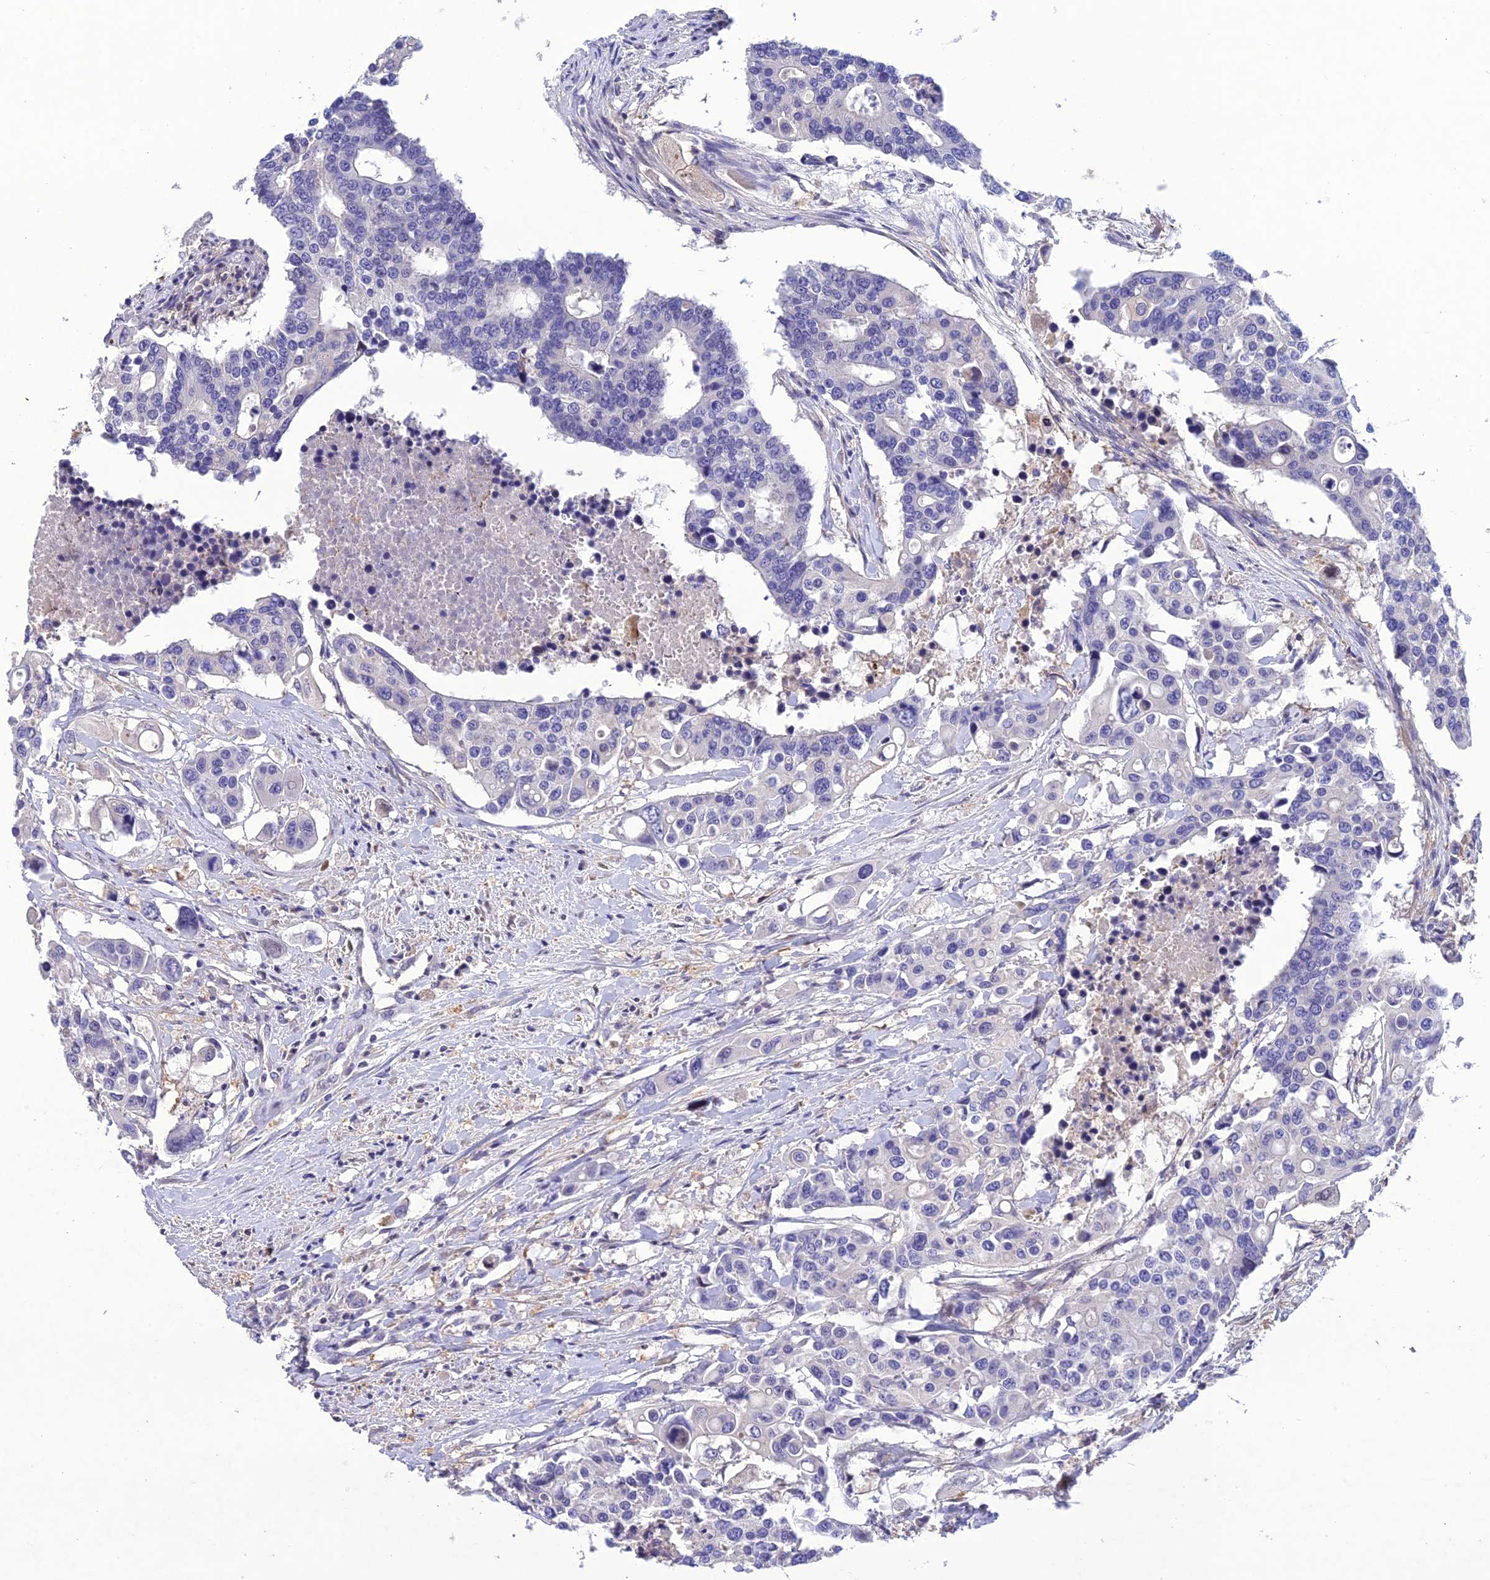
{"staining": {"intensity": "negative", "quantity": "none", "location": "none"}, "tissue": "colorectal cancer", "cell_type": "Tumor cells", "image_type": "cancer", "snomed": [{"axis": "morphology", "description": "Adenocarcinoma, NOS"}, {"axis": "topography", "description": "Colon"}], "caption": "Immunohistochemistry of colorectal adenocarcinoma reveals no expression in tumor cells. The staining is performed using DAB (3,3'-diaminobenzidine) brown chromogen with nuclei counter-stained in using hematoxylin.", "gene": "SNX24", "patient": {"sex": "male", "age": 77}}